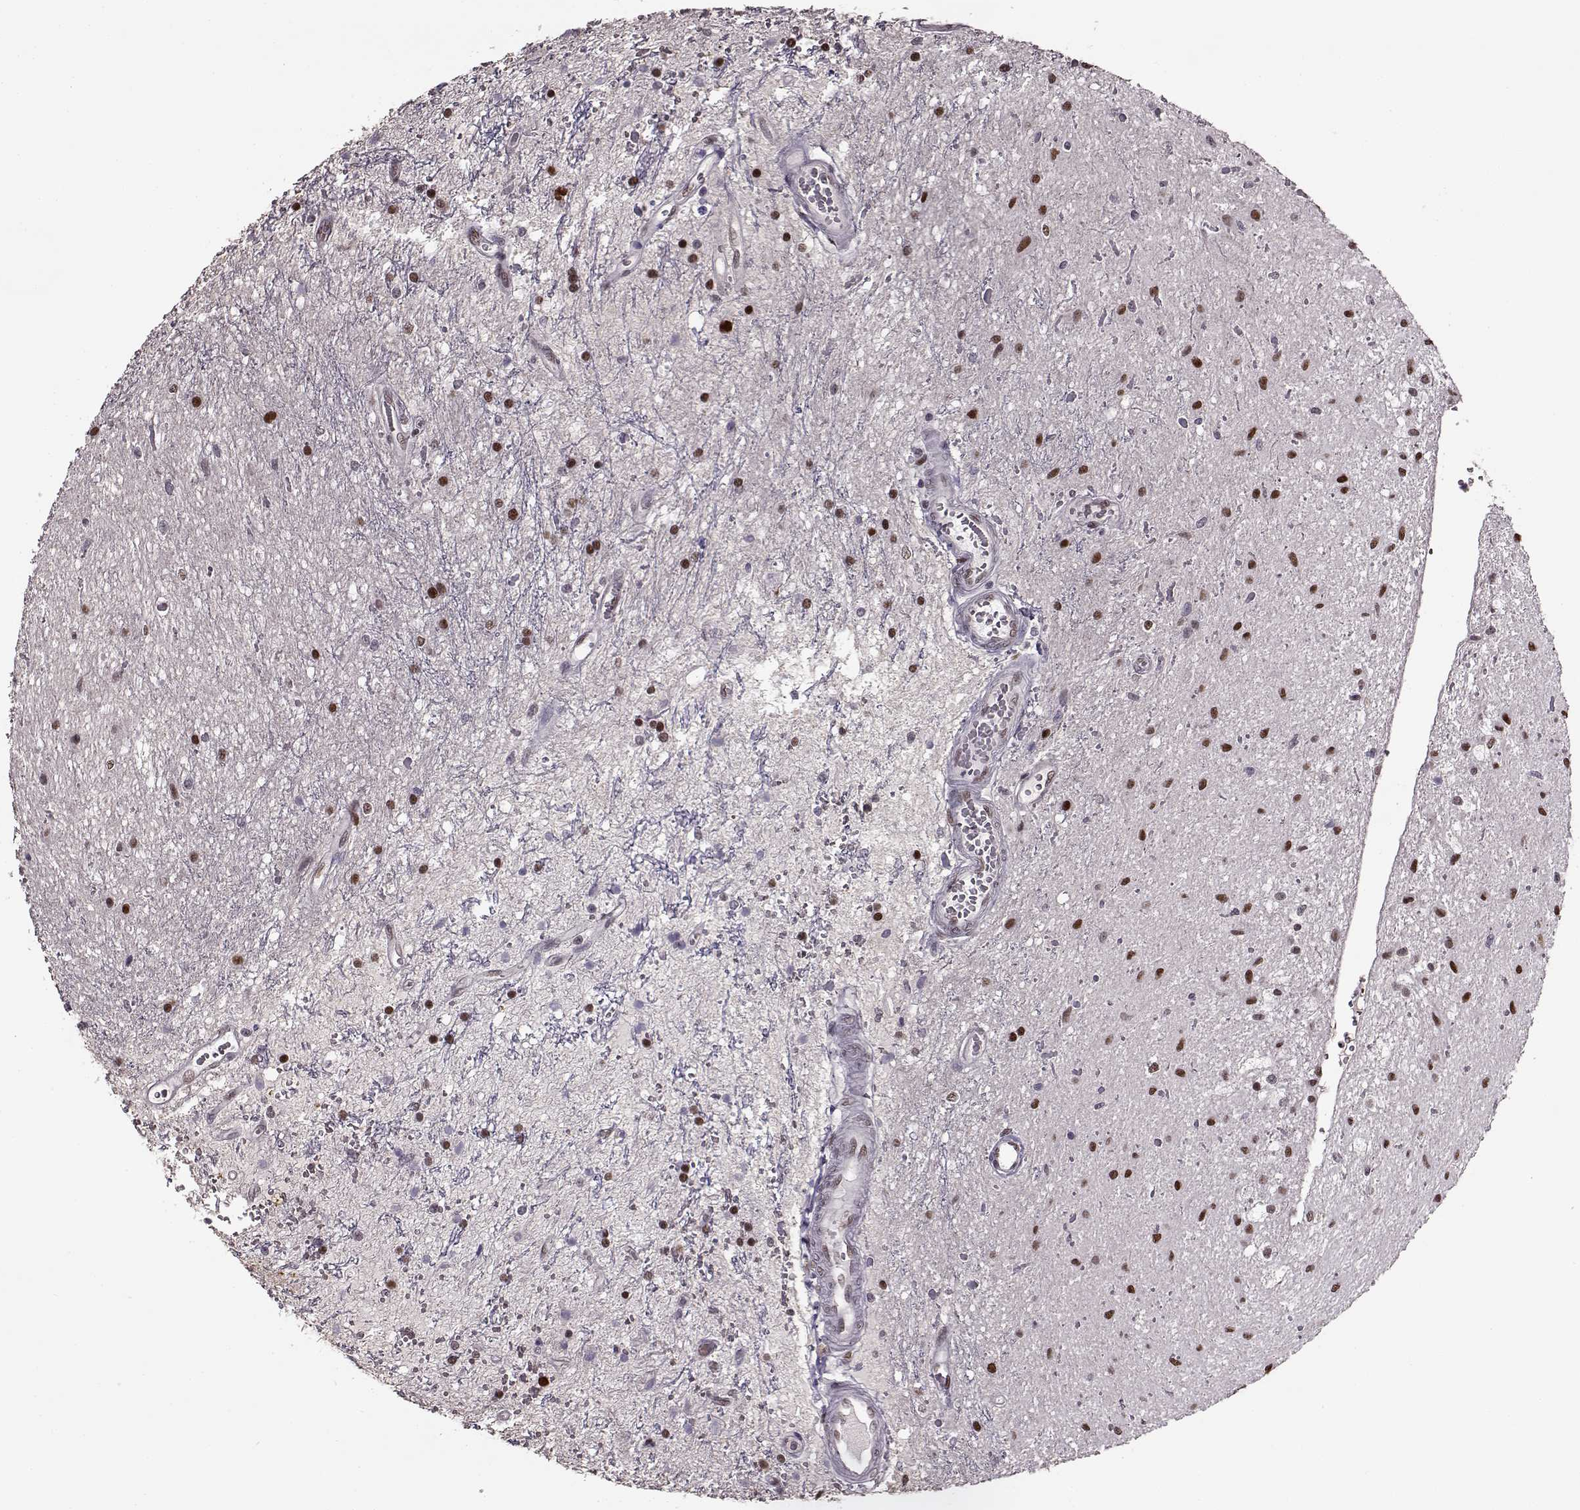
{"staining": {"intensity": "strong", "quantity": "25%-75%", "location": "nuclear"}, "tissue": "glioma", "cell_type": "Tumor cells", "image_type": "cancer", "snomed": [{"axis": "morphology", "description": "Glioma, malignant, Low grade"}, {"axis": "topography", "description": "Cerebellum"}], "caption": "Human glioma stained for a protein (brown) reveals strong nuclear positive positivity in approximately 25%-75% of tumor cells.", "gene": "FTO", "patient": {"sex": "female", "age": 14}}